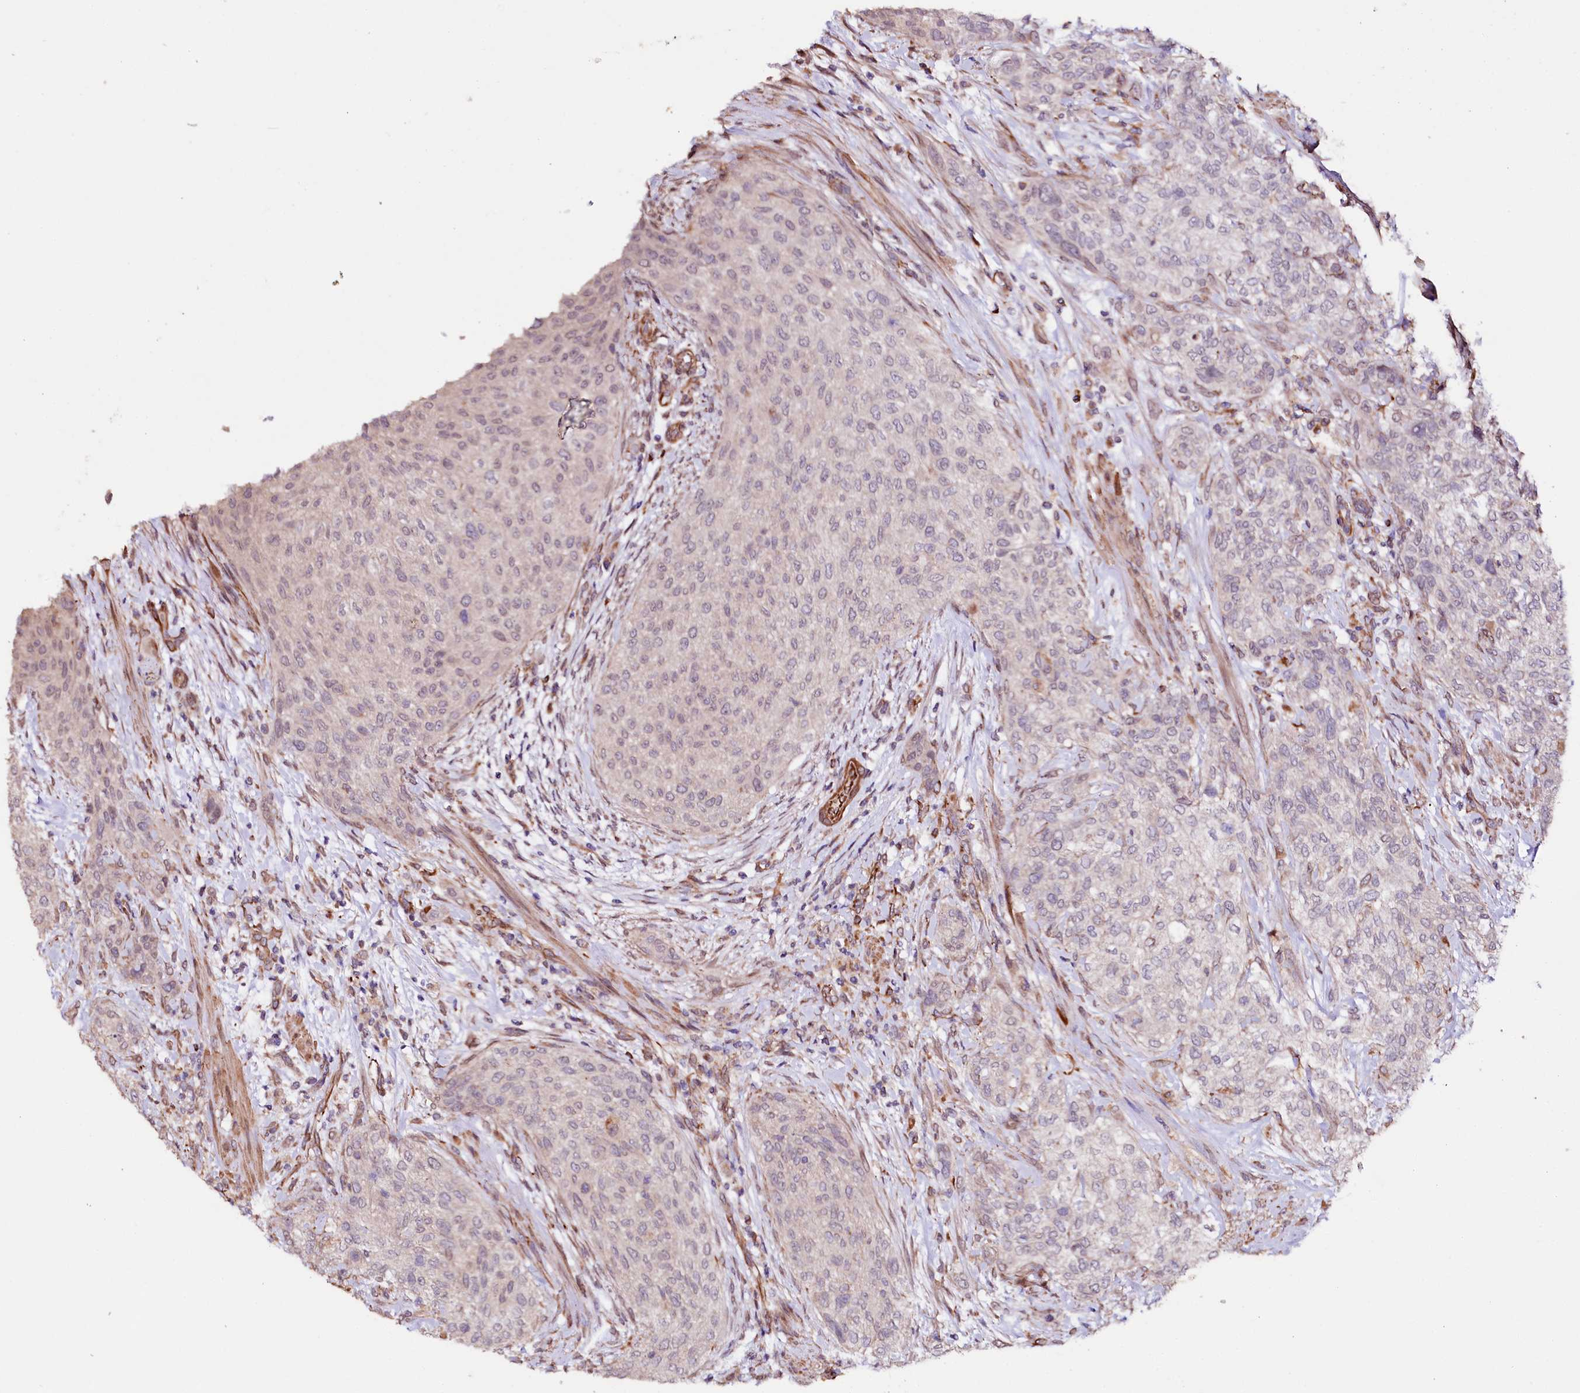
{"staining": {"intensity": "negative", "quantity": "none", "location": "none"}, "tissue": "urothelial cancer", "cell_type": "Tumor cells", "image_type": "cancer", "snomed": [{"axis": "morphology", "description": "Normal tissue, NOS"}, {"axis": "morphology", "description": "Urothelial carcinoma, NOS"}, {"axis": "topography", "description": "Urinary bladder"}, {"axis": "topography", "description": "Peripheral nerve tissue"}], "caption": "Human urothelial cancer stained for a protein using IHC exhibits no expression in tumor cells.", "gene": "TTC12", "patient": {"sex": "male", "age": 35}}